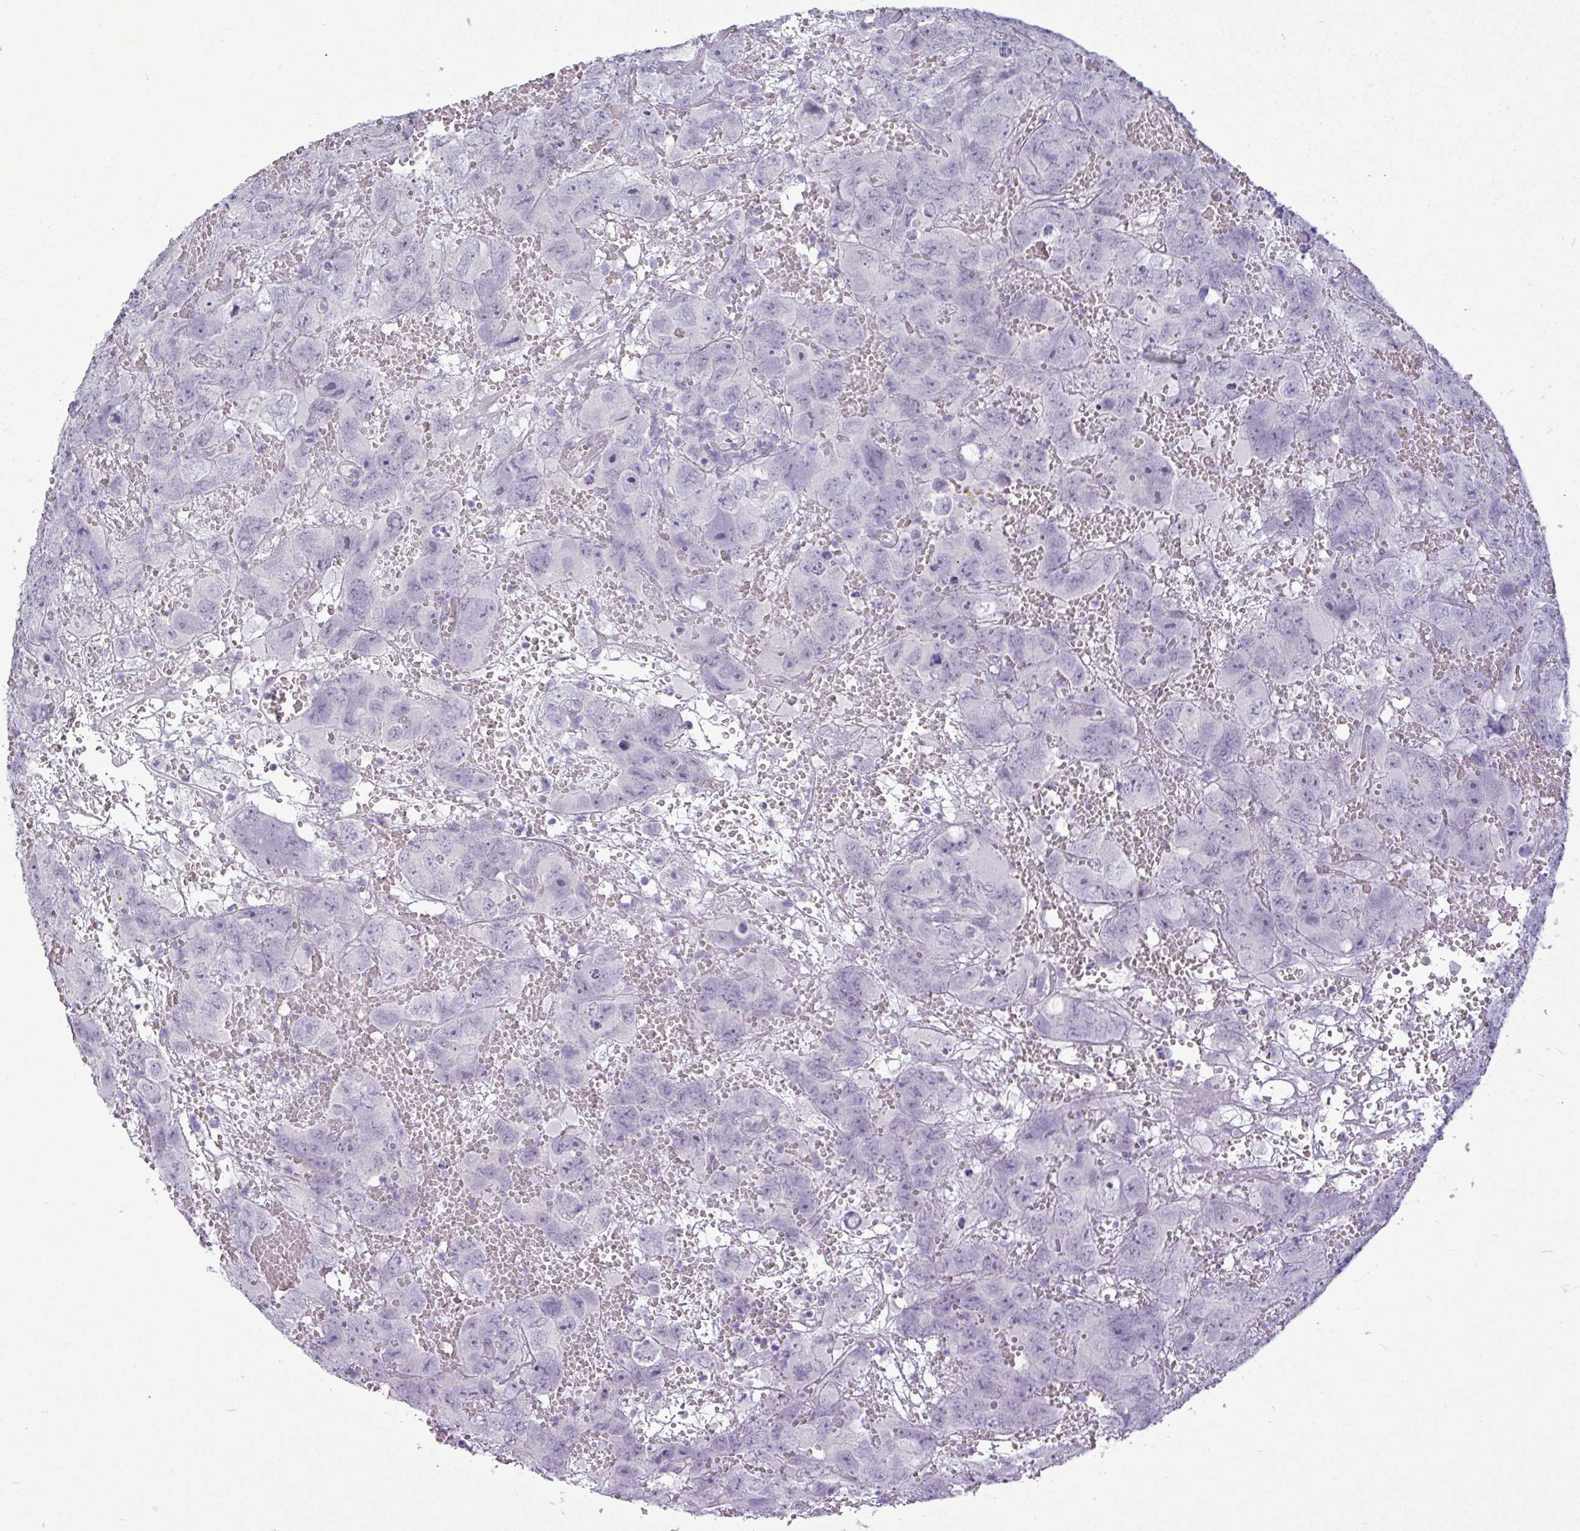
{"staining": {"intensity": "negative", "quantity": "none", "location": "none"}, "tissue": "testis cancer", "cell_type": "Tumor cells", "image_type": "cancer", "snomed": [{"axis": "morphology", "description": "Carcinoma, Embryonal, NOS"}, {"axis": "topography", "description": "Testis"}], "caption": "Human testis embryonal carcinoma stained for a protein using IHC demonstrates no expression in tumor cells.", "gene": "AMY2A", "patient": {"sex": "male", "age": 45}}